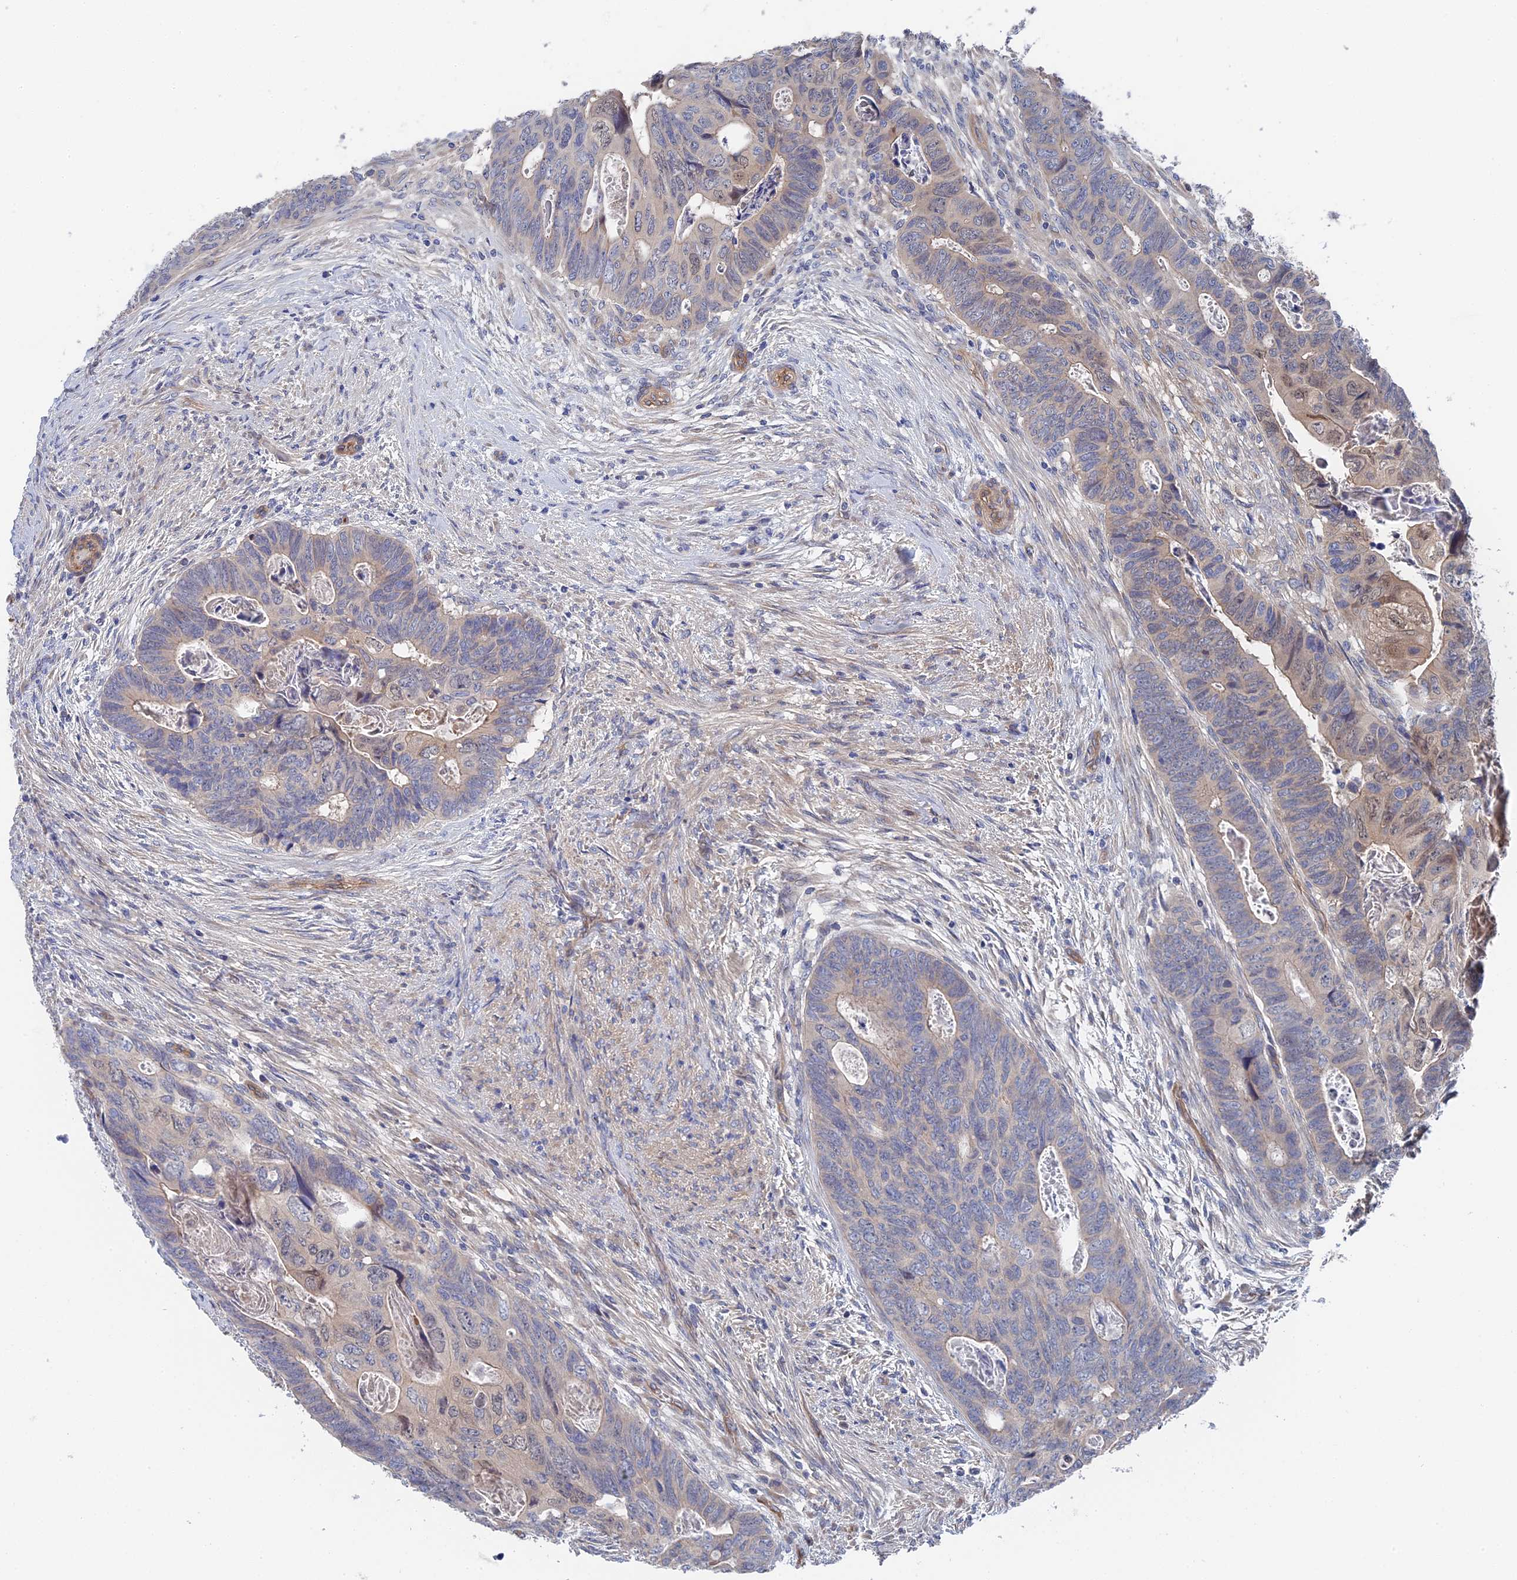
{"staining": {"intensity": "weak", "quantity": "<25%", "location": "cytoplasmic/membranous"}, "tissue": "colorectal cancer", "cell_type": "Tumor cells", "image_type": "cancer", "snomed": [{"axis": "morphology", "description": "Adenocarcinoma, NOS"}, {"axis": "topography", "description": "Rectum"}], "caption": "DAB (3,3'-diaminobenzidine) immunohistochemical staining of human colorectal cancer (adenocarcinoma) displays no significant staining in tumor cells.", "gene": "MTHFSD", "patient": {"sex": "female", "age": 78}}